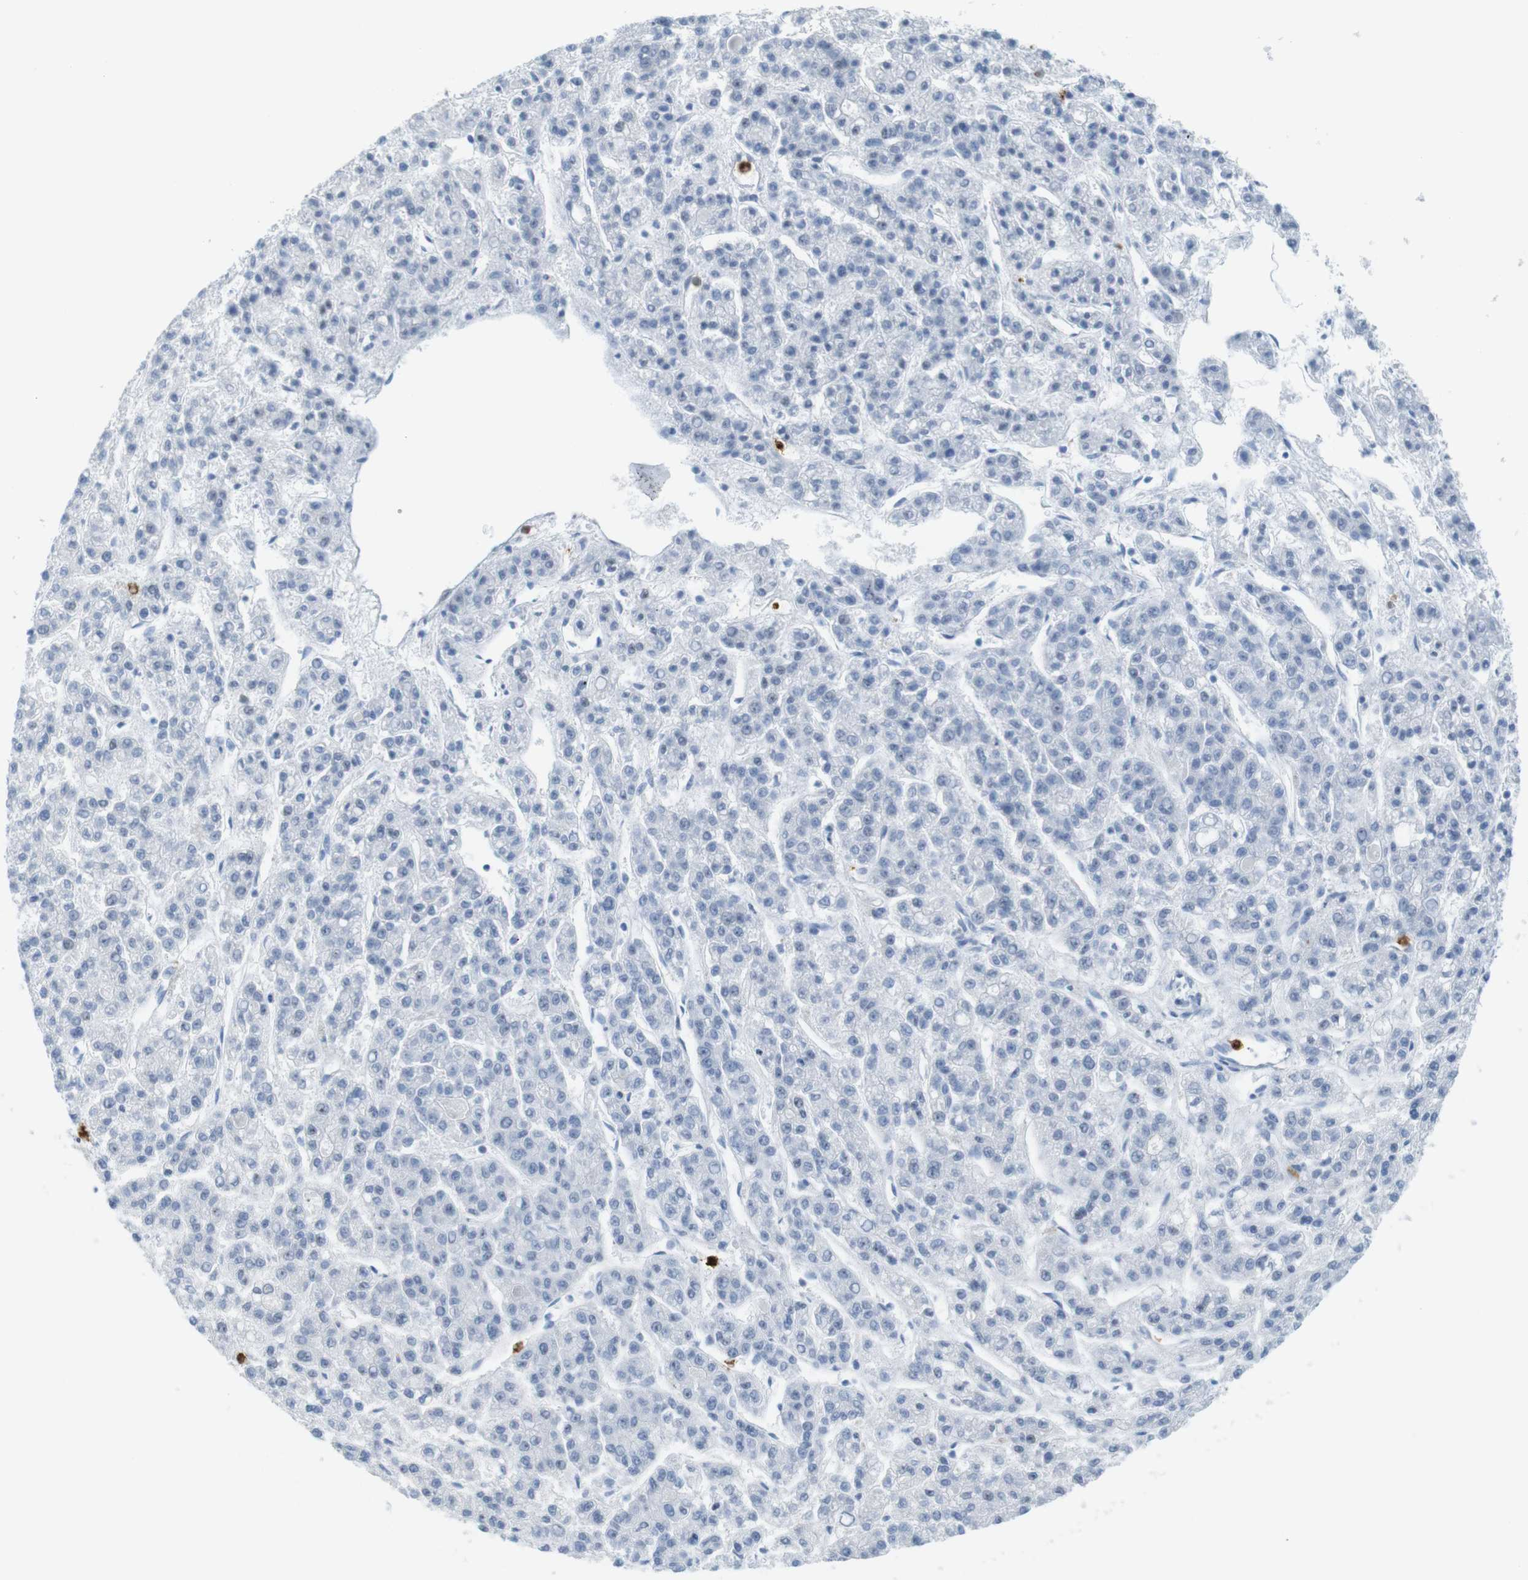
{"staining": {"intensity": "negative", "quantity": "none", "location": "none"}, "tissue": "liver cancer", "cell_type": "Tumor cells", "image_type": "cancer", "snomed": [{"axis": "morphology", "description": "Carcinoma, Hepatocellular, NOS"}, {"axis": "topography", "description": "Liver"}], "caption": "Protein analysis of liver hepatocellular carcinoma demonstrates no significant expression in tumor cells.", "gene": "MCEMP1", "patient": {"sex": "male", "age": 70}}